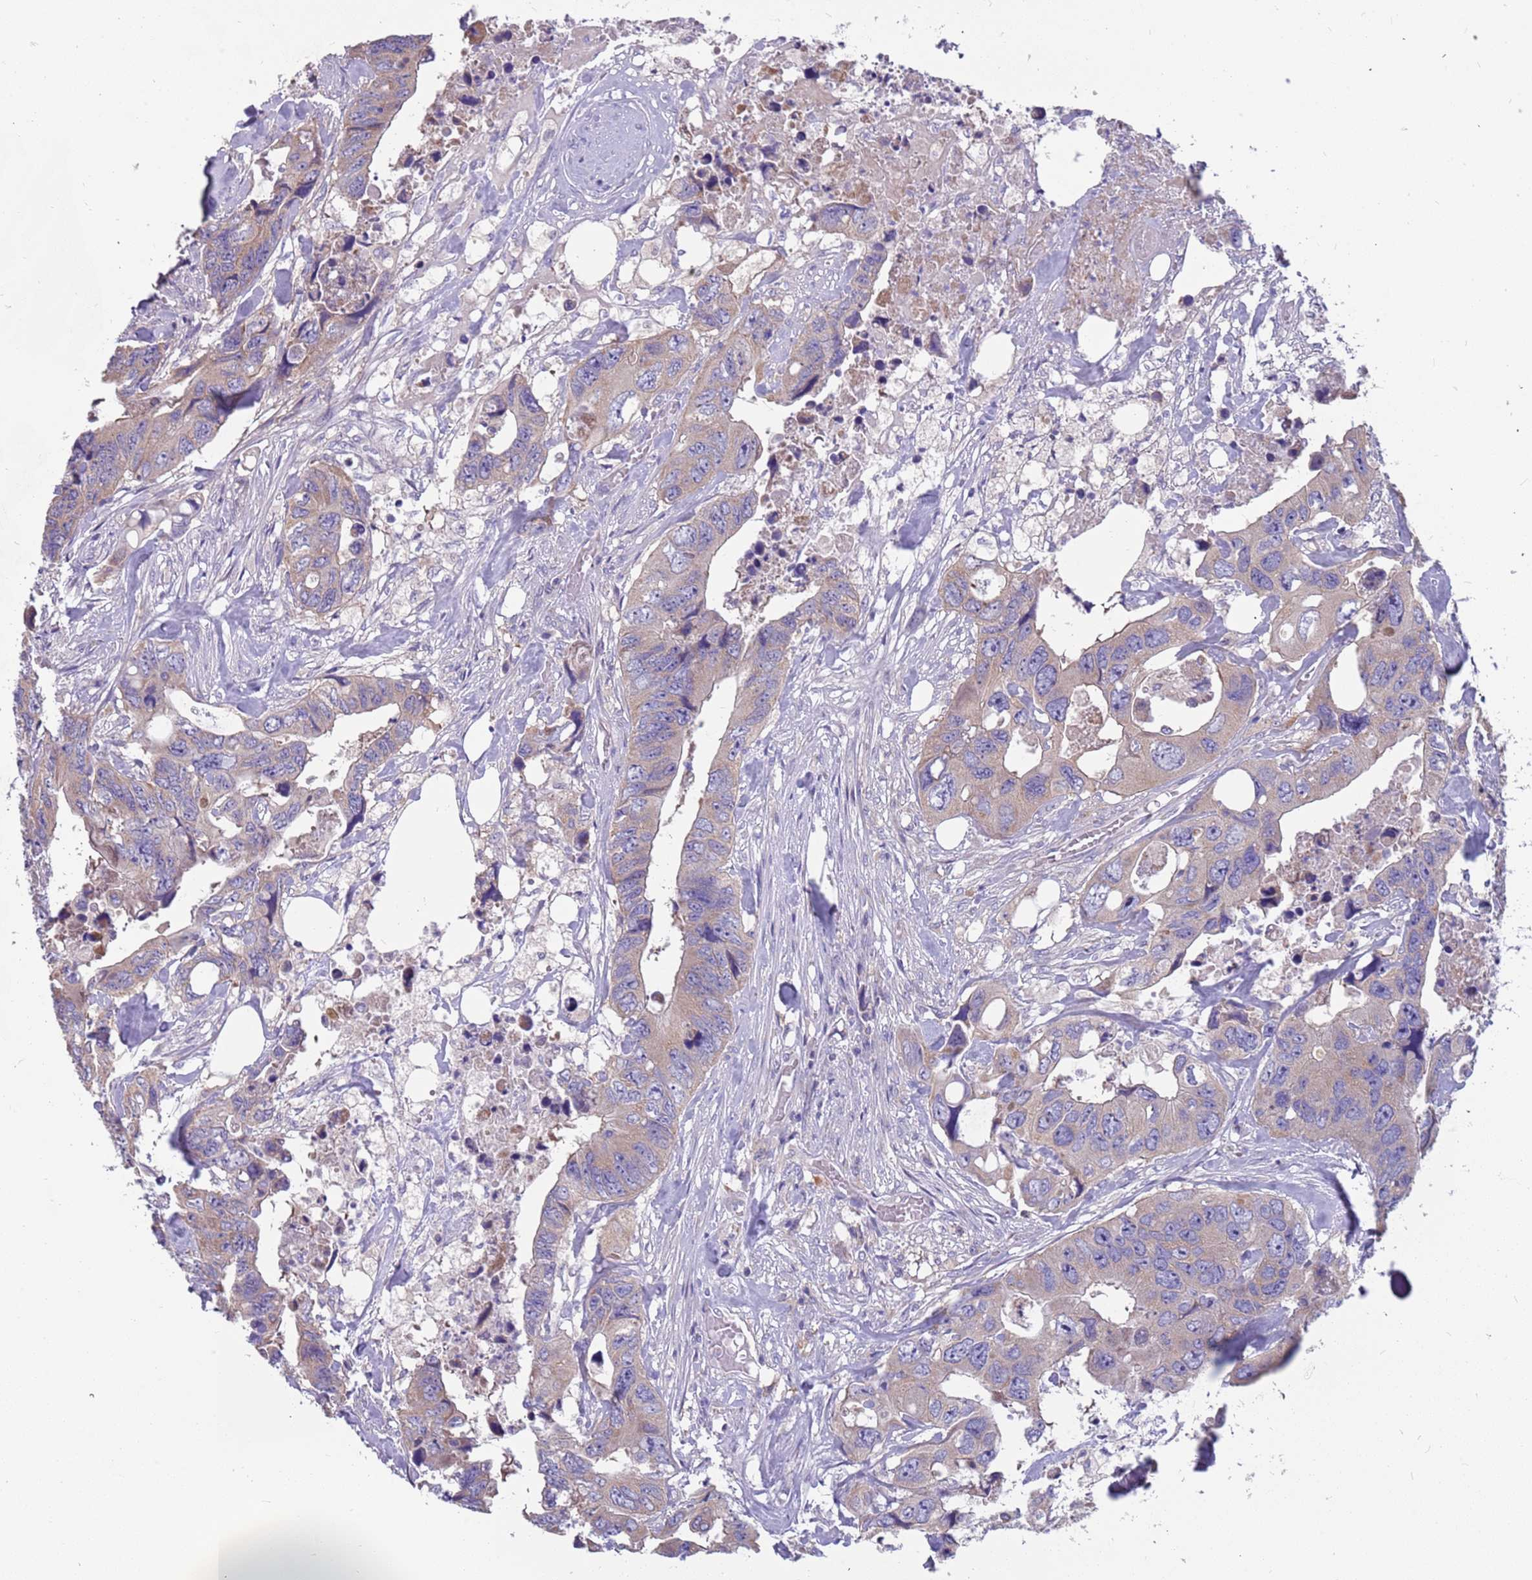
{"staining": {"intensity": "weak", "quantity": "<25%", "location": "cytoplasmic/membranous"}, "tissue": "colorectal cancer", "cell_type": "Tumor cells", "image_type": "cancer", "snomed": [{"axis": "morphology", "description": "Adenocarcinoma, NOS"}, {"axis": "topography", "description": "Rectum"}], "caption": "This histopathology image is of colorectal cancer stained with immunohistochemistry (IHC) to label a protein in brown with the nuclei are counter-stained blue. There is no positivity in tumor cells.", "gene": "RHCG", "patient": {"sex": "male", "age": 57}}